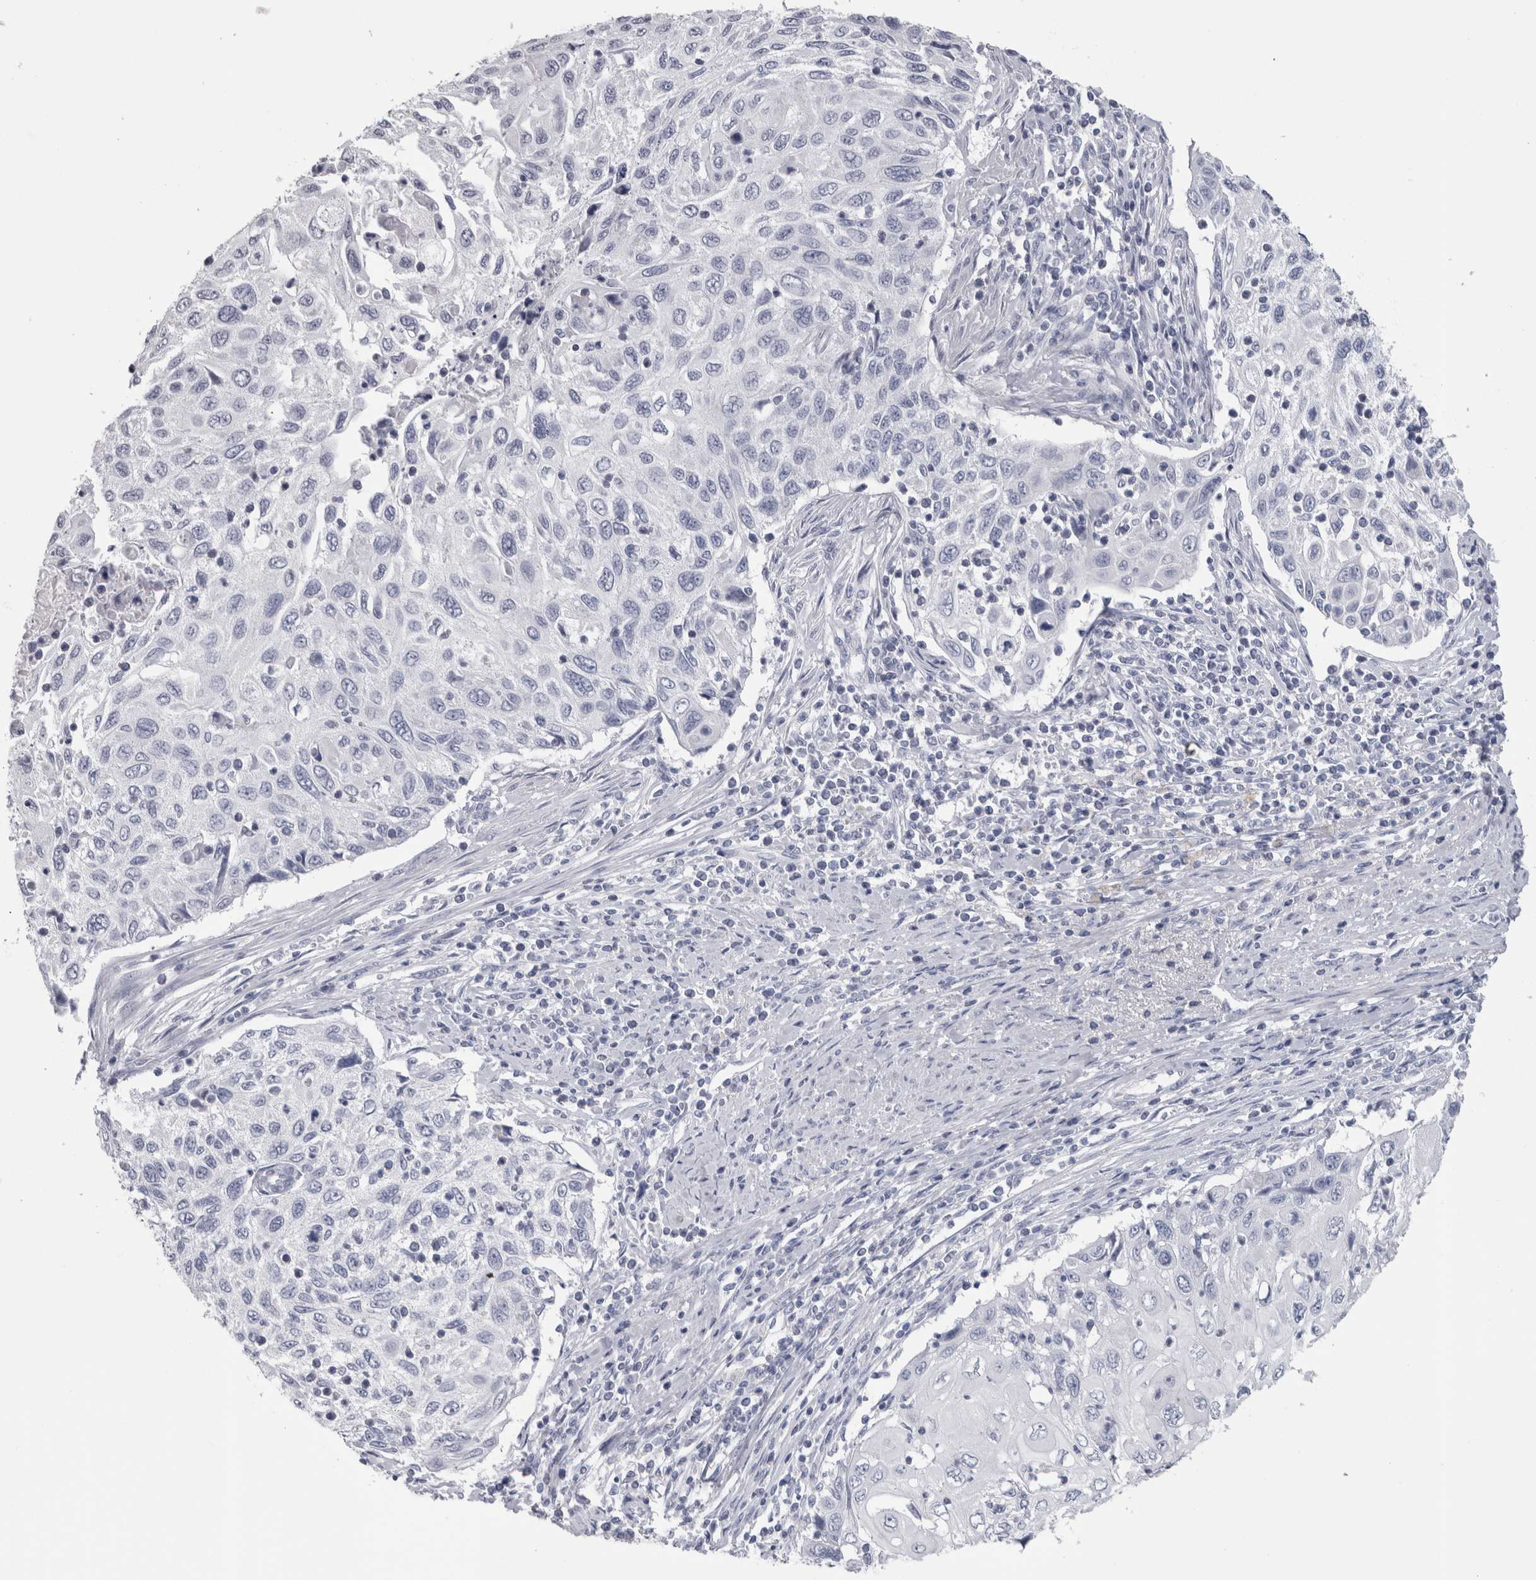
{"staining": {"intensity": "negative", "quantity": "none", "location": "none"}, "tissue": "cervical cancer", "cell_type": "Tumor cells", "image_type": "cancer", "snomed": [{"axis": "morphology", "description": "Squamous cell carcinoma, NOS"}, {"axis": "topography", "description": "Cervix"}], "caption": "The micrograph shows no staining of tumor cells in cervical cancer (squamous cell carcinoma).", "gene": "PTH", "patient": {"sex": "female", "age": 70}}